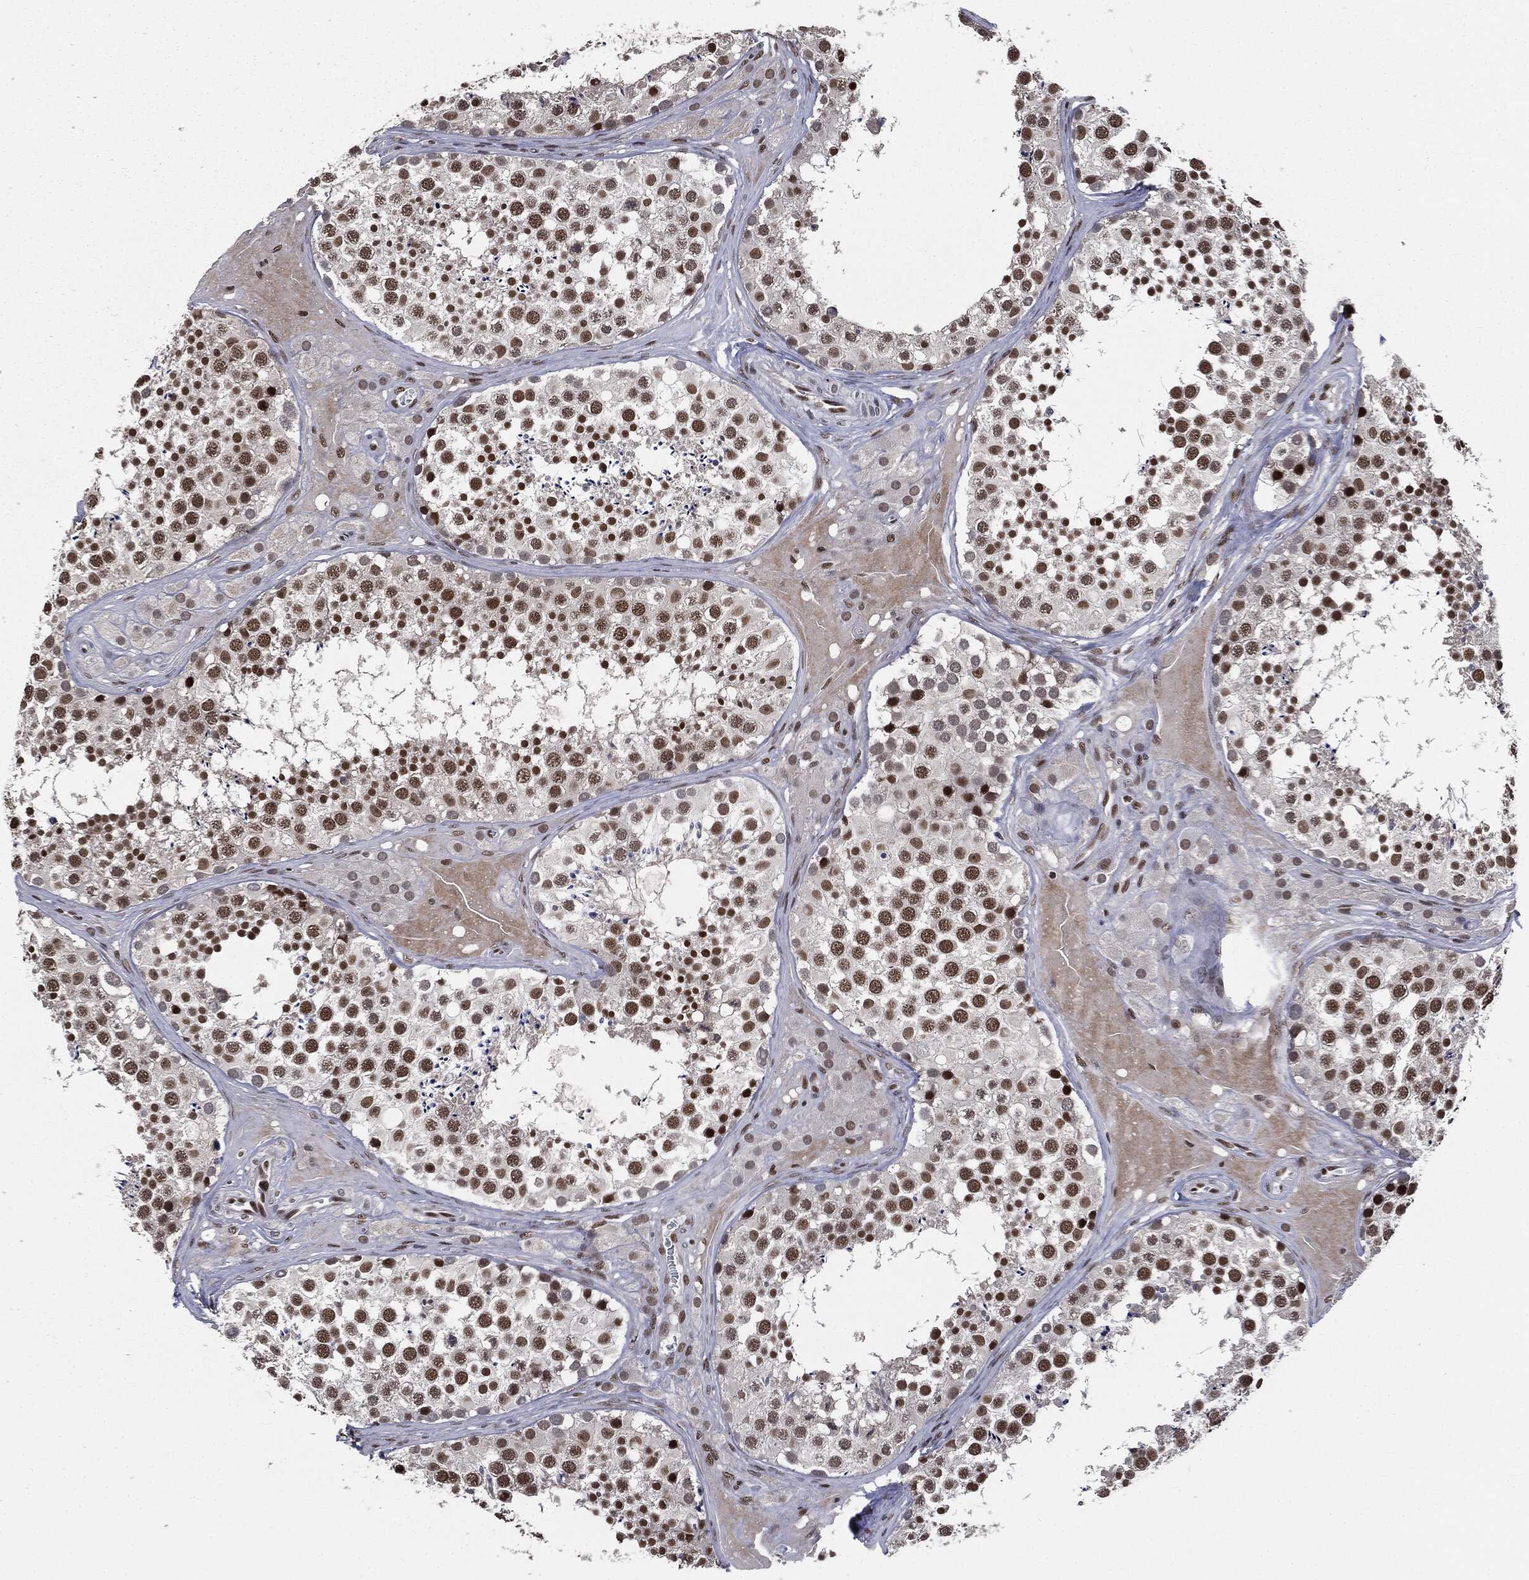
{"staining": {"intensity": "strong", "quantity": "25%-75%", "location": "nuclear"}, "tissue": "testis", "cell_type": "Cells in seminiferous ducts", "image_type": "normal", "snomed": [{"axis": "morphology", "description": "Normal tissue, NOS"}, {"axis": "topography", "description": "Testis"}], "caption": "Human testis stained with a brown dye shows strong nuclear positive expression in about 25%-75% of cells in seminiferous ducts.", "gene": "DPH2", "patient": {"sex": "male", "age": 31}}